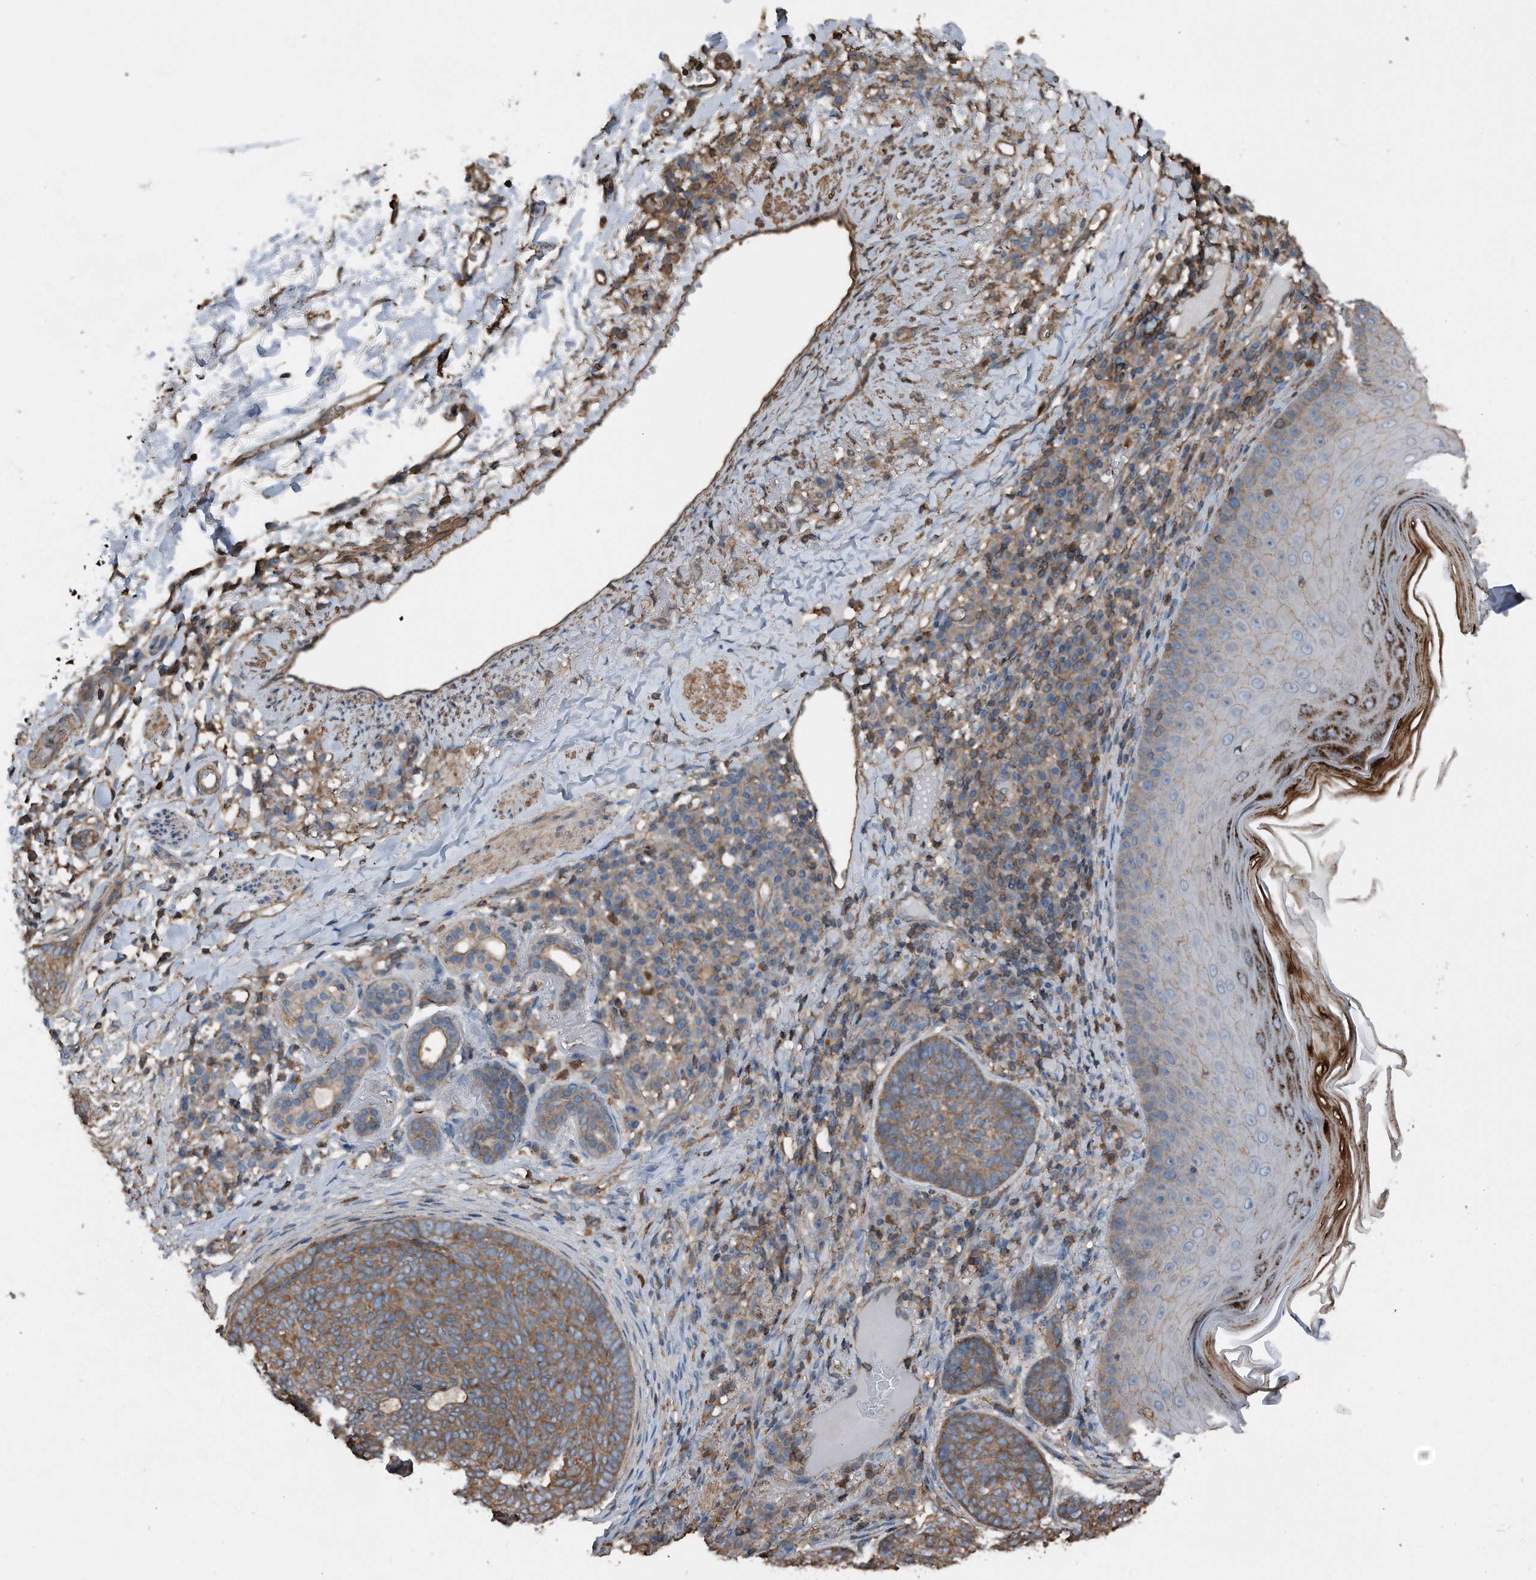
{"staining": {"intensity": "moderate", "quantity": ">75%", "location": "cytoplasmic/membranous"}, "tissue": "skin cancer", "cell_type": "Tumor cells", "image_type": "cancer", "snomed": [{"axis": "morphology", "description": "Basal cell carcinoma"}, {"axis": "topography", "description": "Skin"}], "caption": "Skin basal cell carcinoma stained with a protein marker shows moderate staining in tumor cells.", "gene": "RSPO3", "patient": {"sex": "male", "age": 85}}